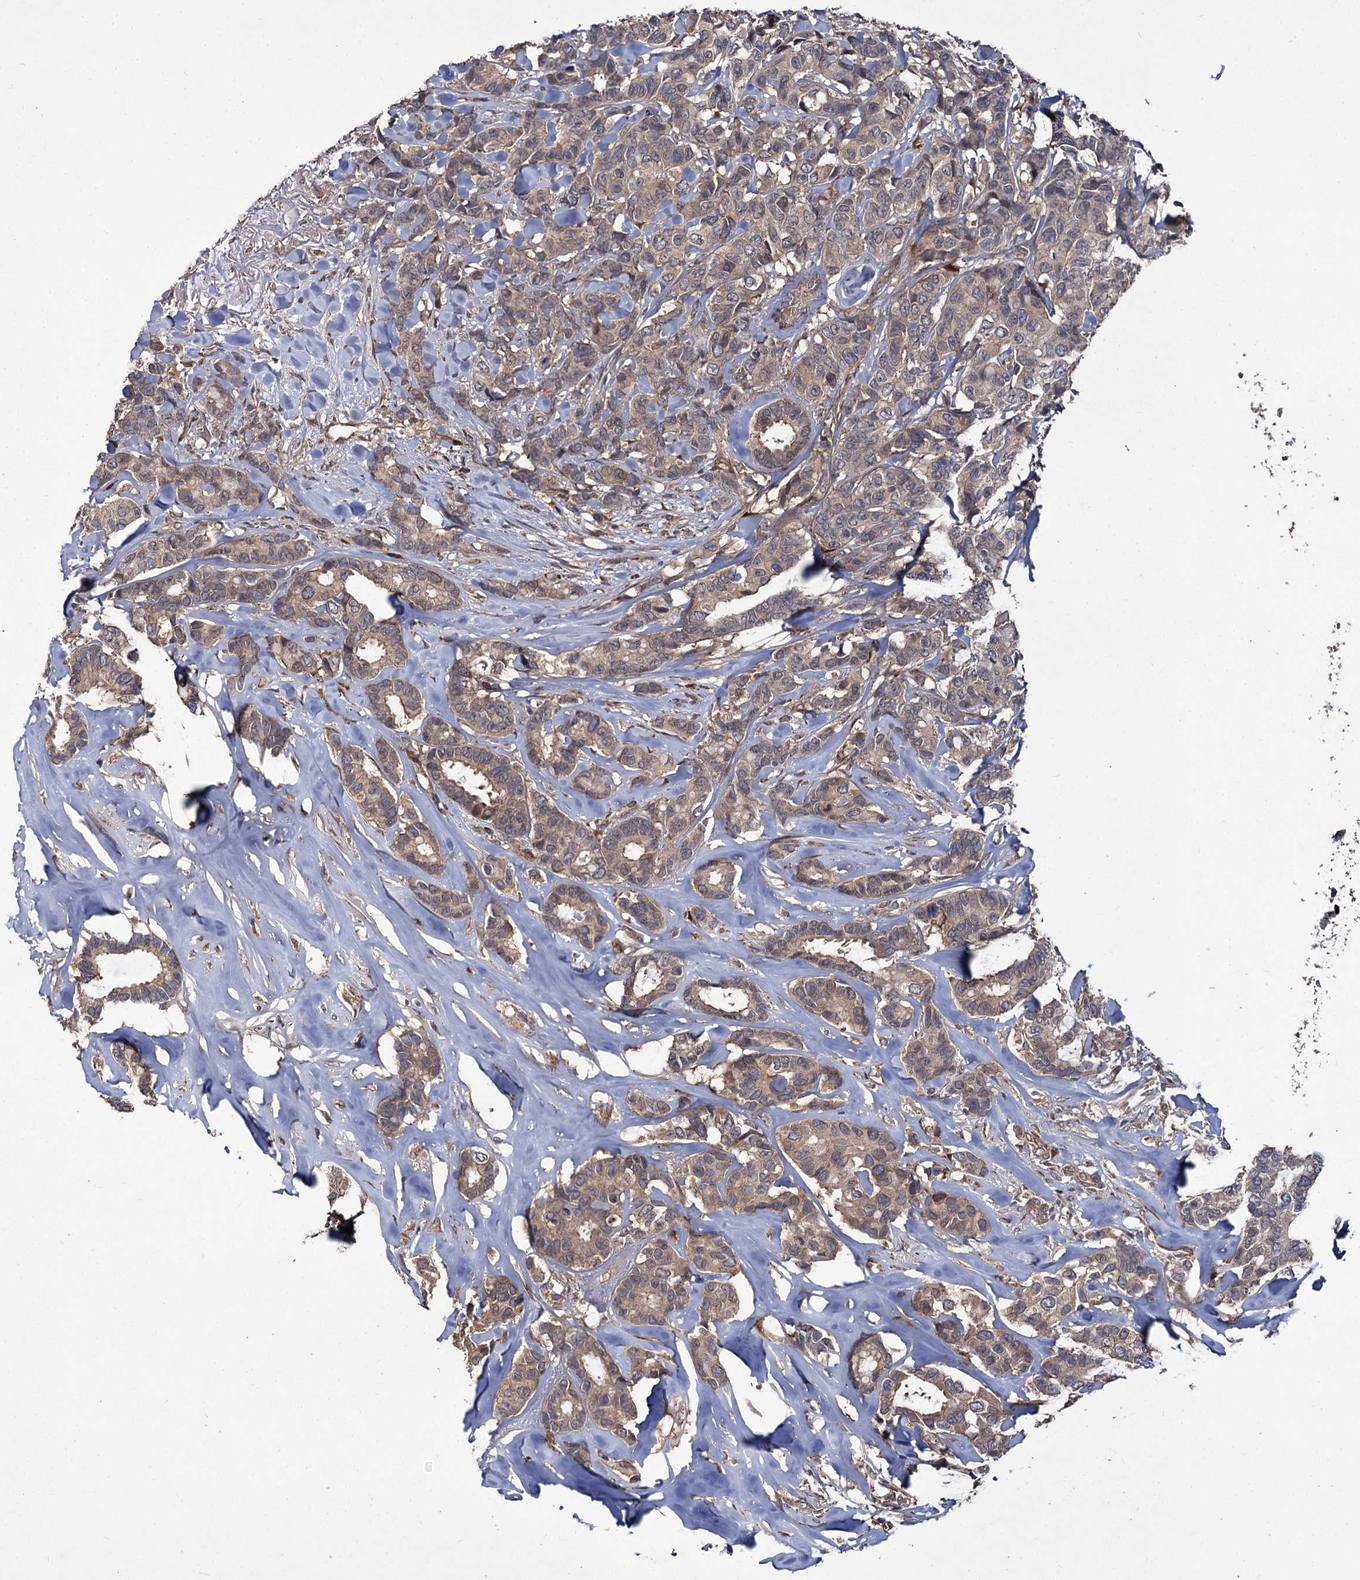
{"staining": {"intensity": "weak", "quantity": ">75%", "location": "cytoplasmic/membranous"}, "tissue": "breast cancer", "cell_type": "Tumor cells", "image_type": "cancer", "snomed": [{"axis": "morphology", "description": "Duct carcinoma"}, {"axis": "topography", "description": "Breast"}], "caption": "Protein expression analysis of human breast cancer reveals weak cytoplasmic/membranous staining in approximately >75% of tumor cells. (Brightfield microscopy of DAB IHC at high magnification).", "gene": "INPPL1", "patient": {"sex": "female", "age": 87}}